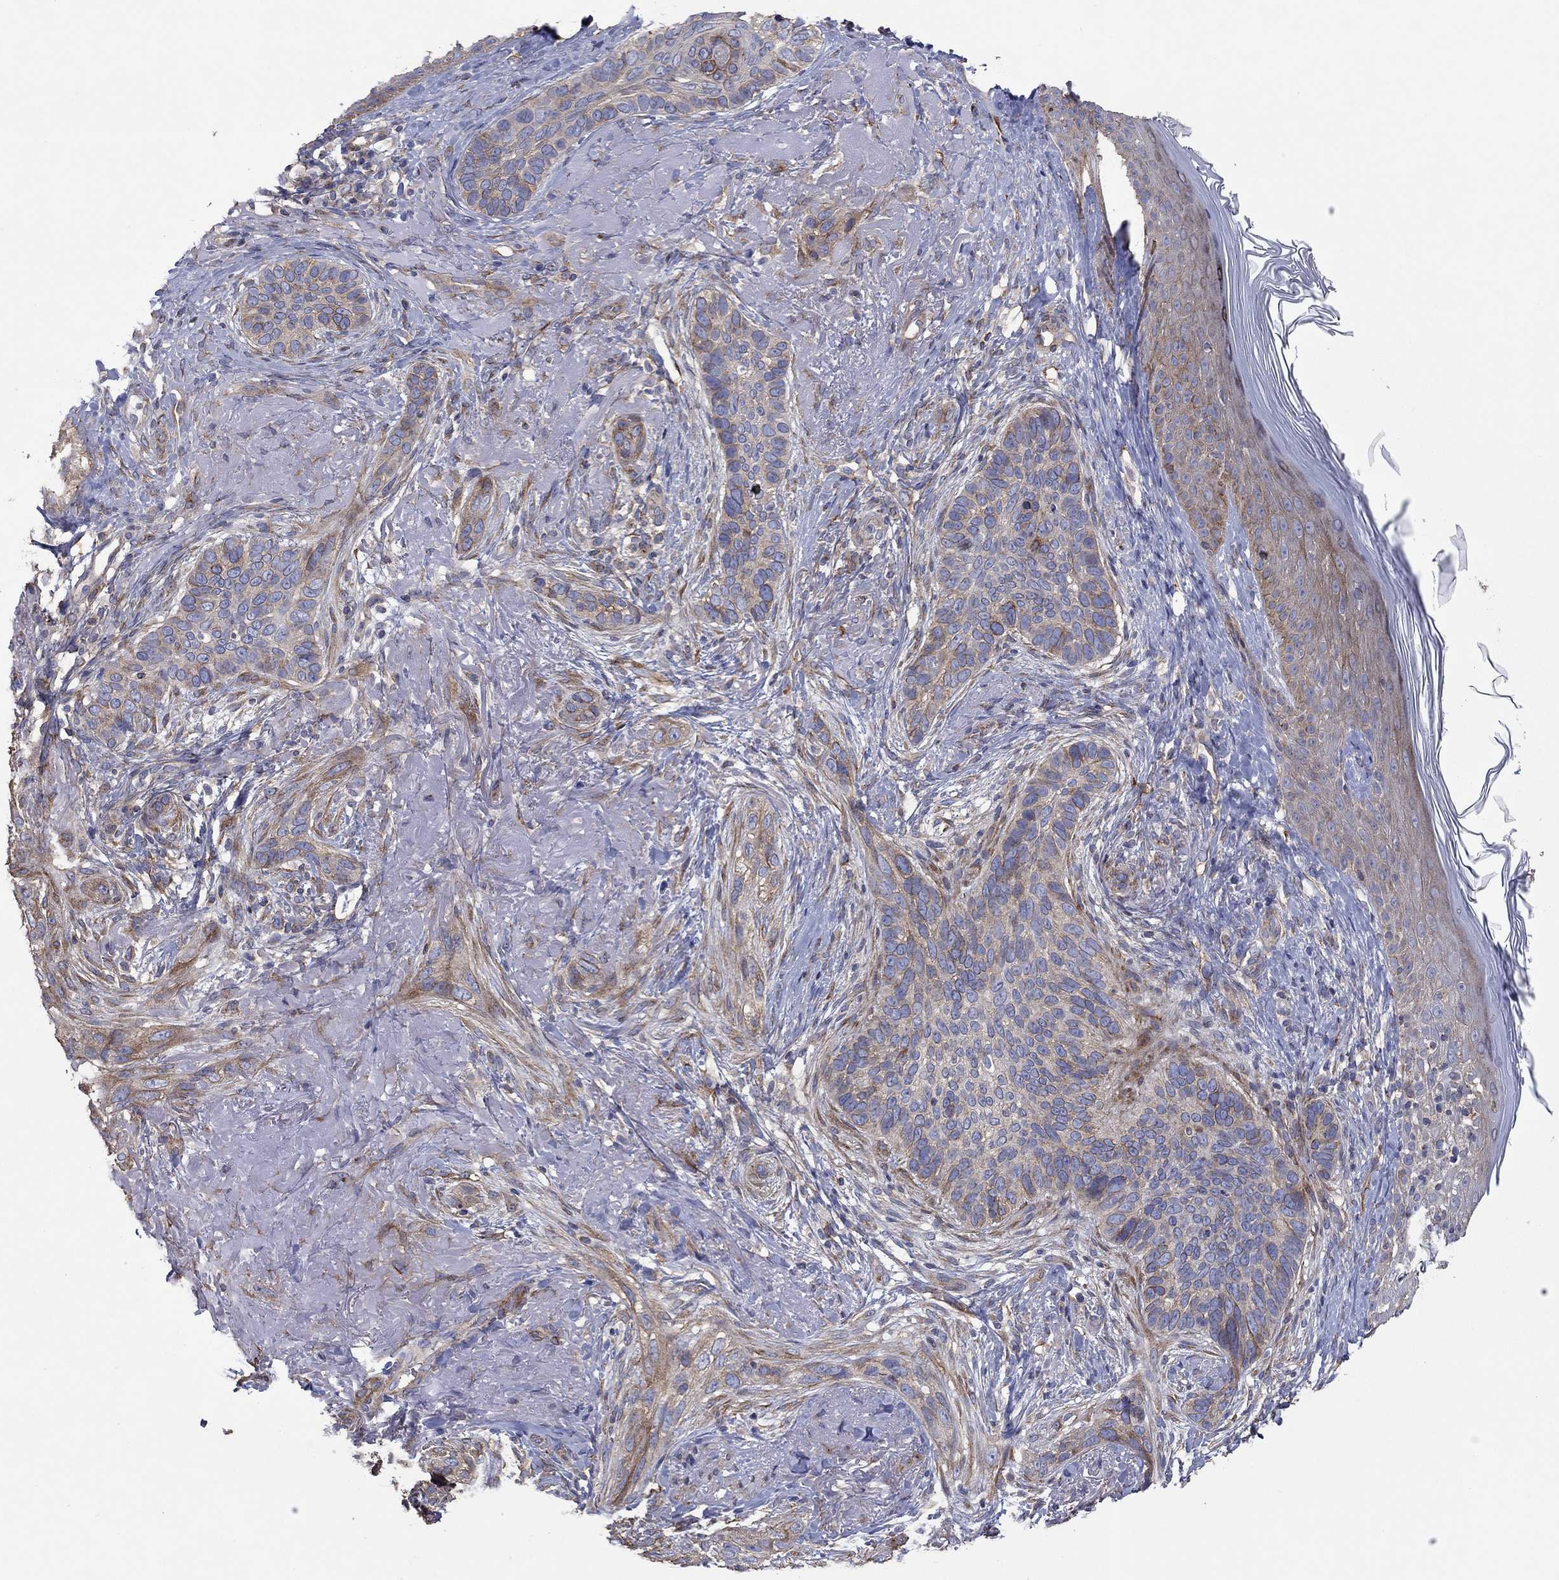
{"staining": {"intensity": "weak", "quantity": "25%-75%", "location": "cytoplasmic/membranous"}, "tissue": "skin cancer", "cell_type": "Tumor cells", "image_type": "cancer", "snomed": [{"axis": "morphology", "description": "Basal cell carcinoma"}, {"axis": "topography", "description": "Skin"}], "caption": "The micrograph displays immunohistochemical staining of skin cancer (basal cell carcinoma). There is weak cytoplasmic/membranous expression is present in approximately 25%-75% of tumor cells. The staining was performed using DAB, with brown indicating positive protein expression. Nuclei are stained blue with hematoxylin.", "gene": "TPRN", "patient": {"sex": "male", "age": 91}}